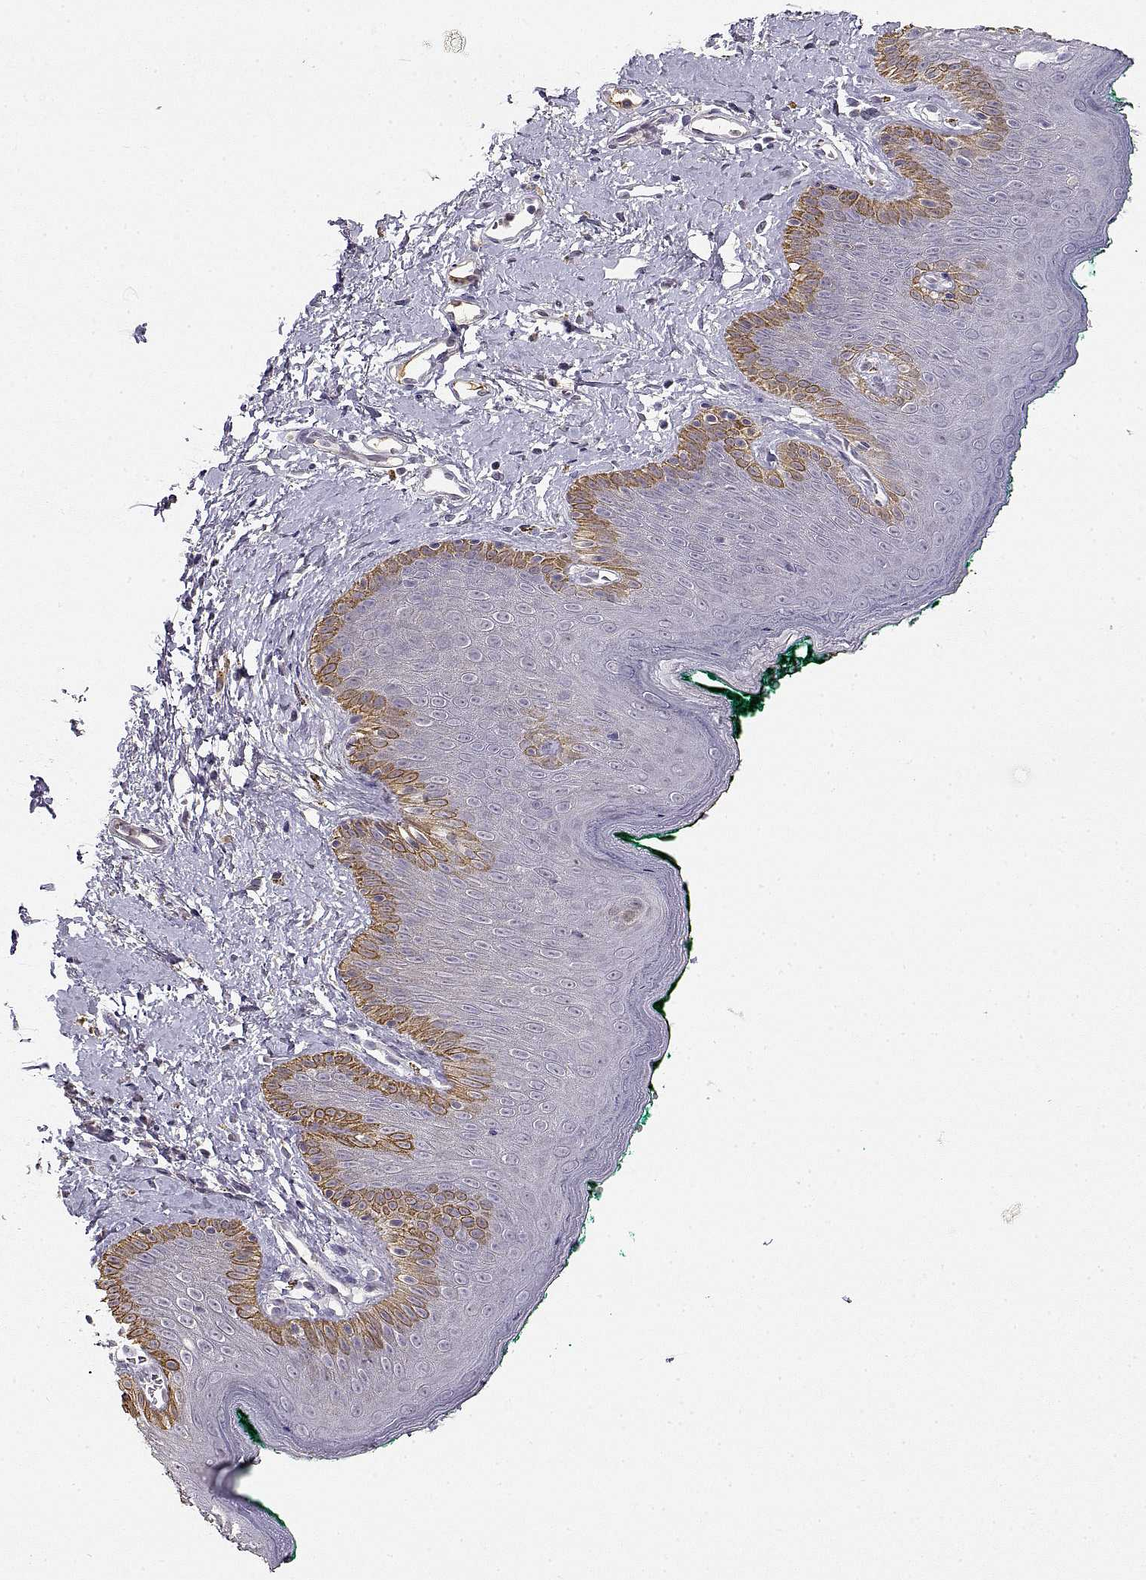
{"staining": {"intensity": "strong", "quantity": "<25%", "location": "cytoplasmic/membranous"}, "tissue": "skin", "cell_type": "Epidermal cells", "image_type": "normal", "snomed": [{"axis": "morphology", "description": "Normal tissue, NOS"}, {"axis": "topography", "description": "Vulva"}], "caption": "Immunohistochemical staining of benign human skin exhibits strong cytoplasmic/membranous protein expression in approximately <25% of epidermal cells.", "gene": "TACR1", "patient": {"sex": "female", "age": 66}}